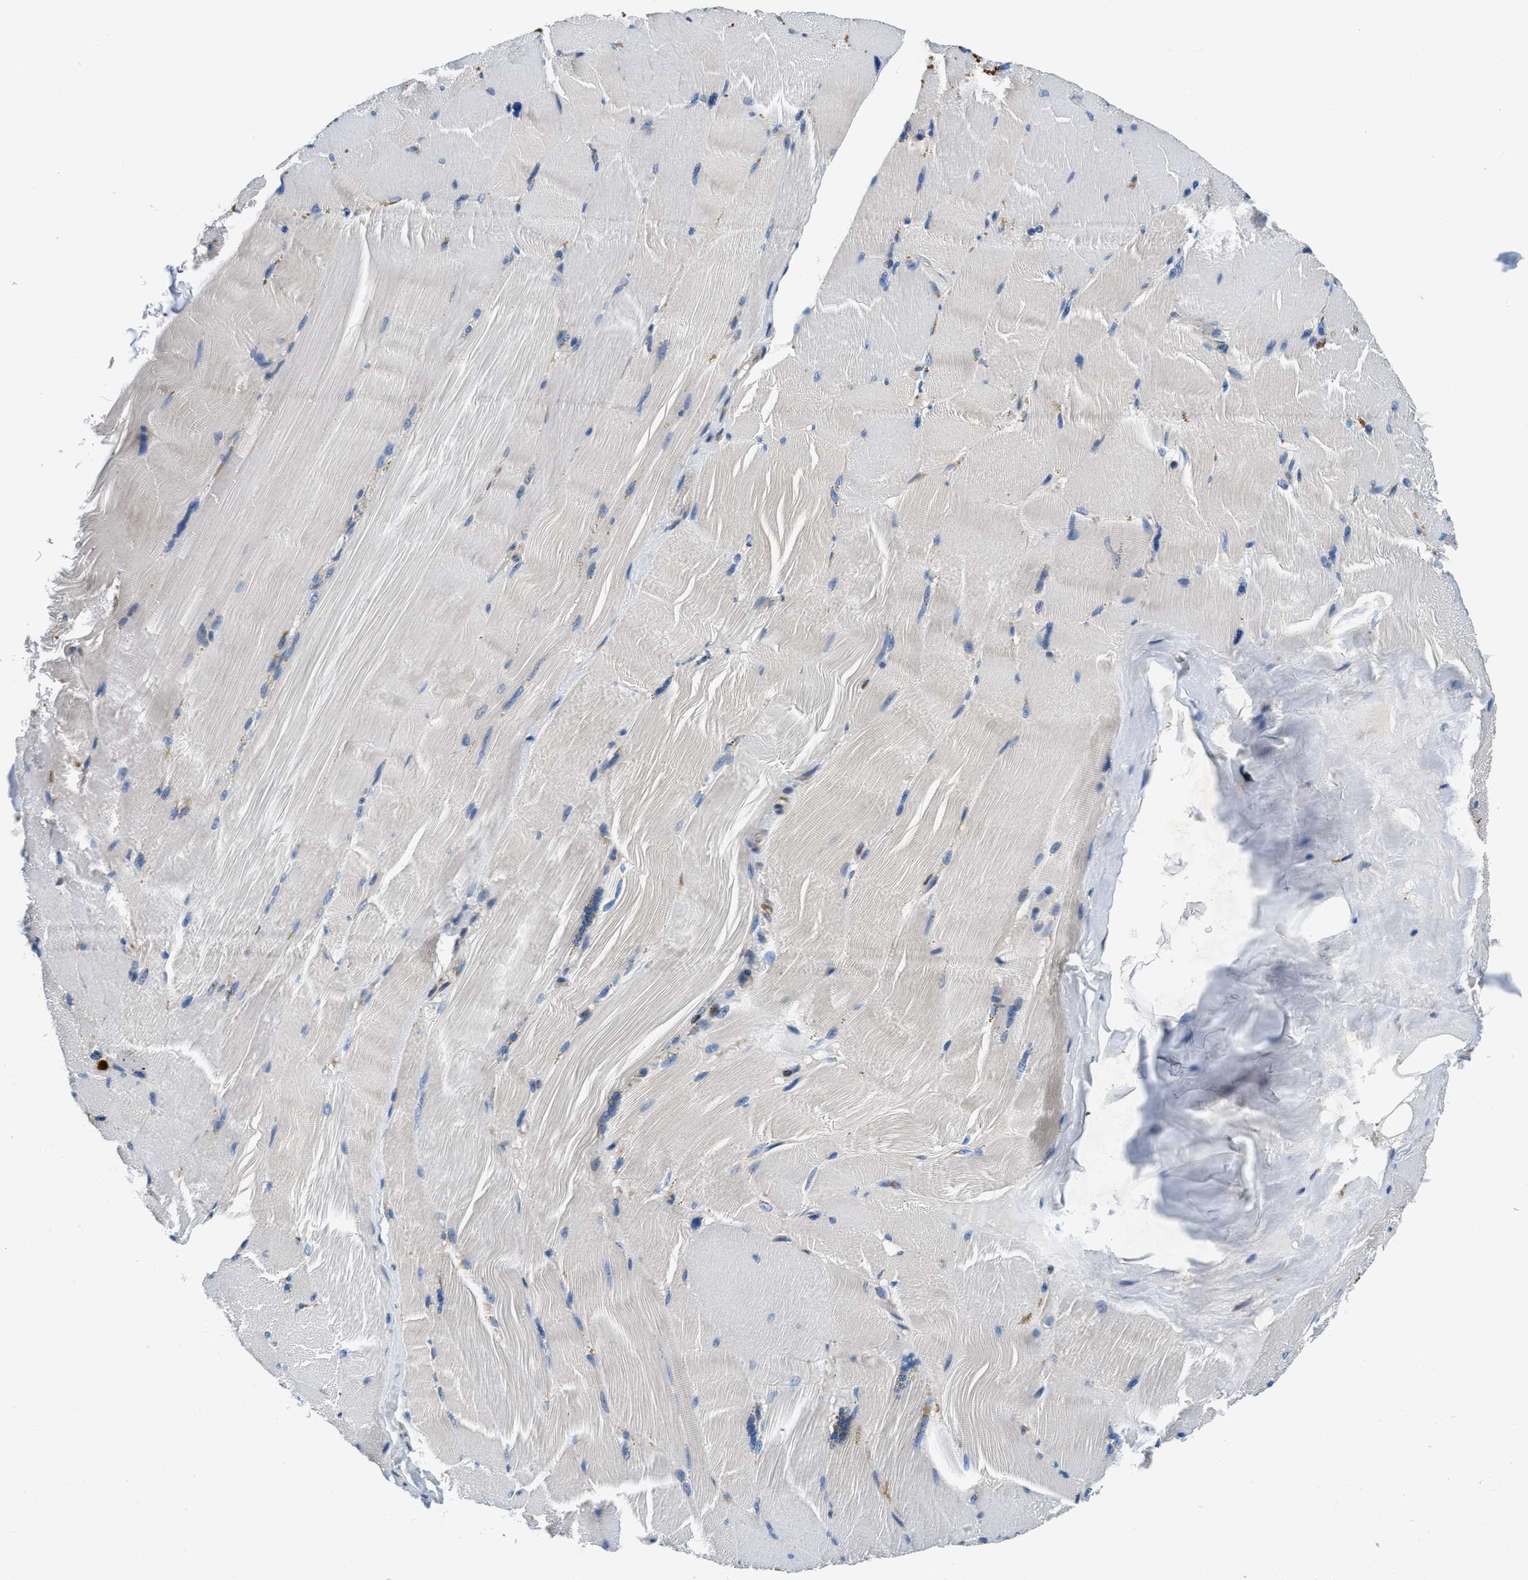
{"staining": {"intensity": "moderate", "quantity": "<25%", "location": "cytoplasmic/membranous"}, "tissue": "skeletal muscle", "cell_type": "Myocytes", "image_type": "normal", "snomed": [{"axis": "morphology", "description": "Normal tissue, NOS"}, {"axis": "topography", "description": "Skin"}, {"axis": "topography", "description": "Skeletal muscle"}], "caption": "Moderate cytoplasmic/membranous staining is seen in approximately <25% of myocytes in benign skeletal muscle. The protein of interest is shown in brown color, while the nuclei are stained blue.", "gene": "SAMD4B", "patient": {"sex": "male", "age": 83}}